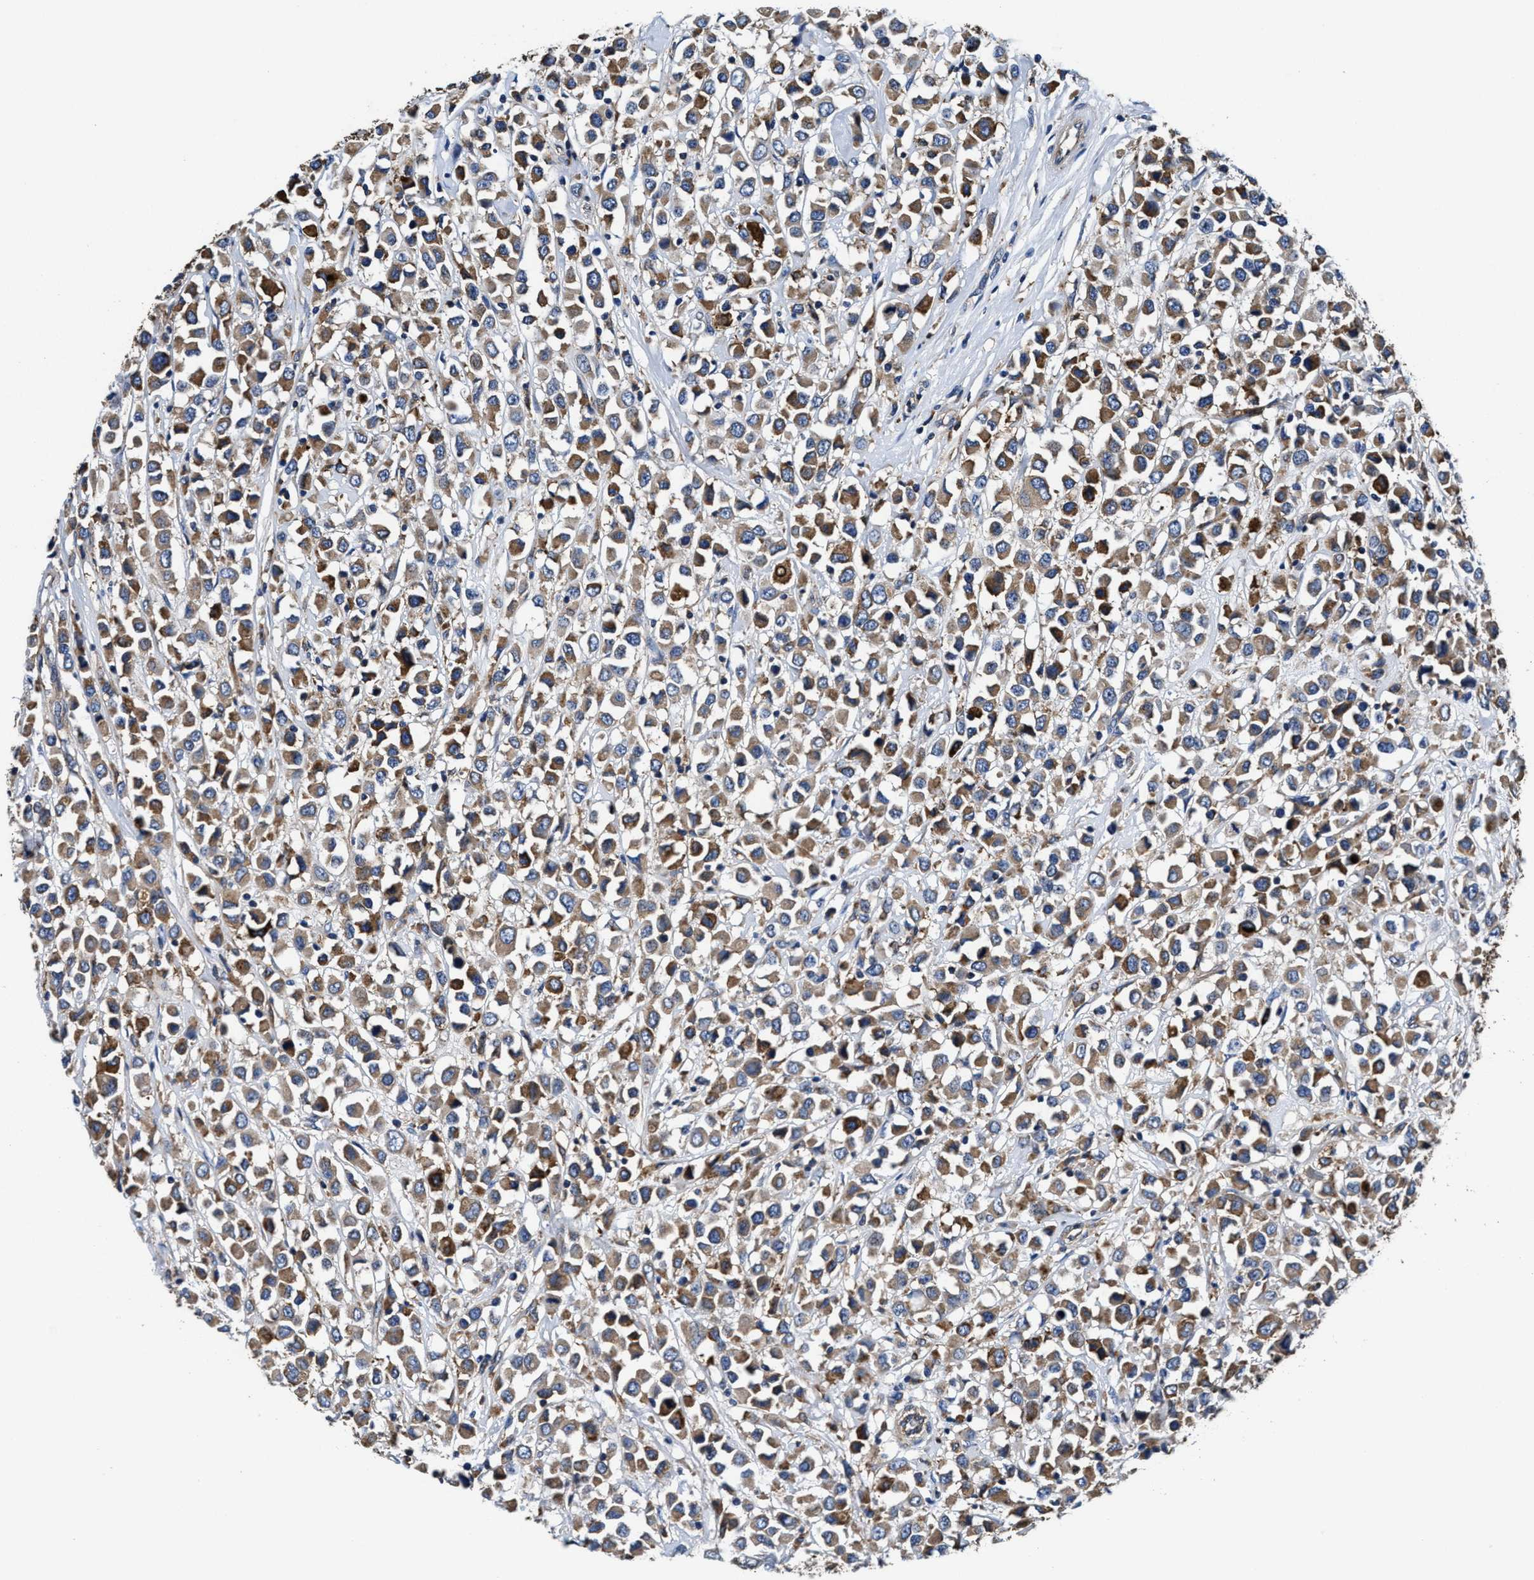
{"staining": {"intensity": "moderate", "quantity": ">75%", "location": "cytoplasmic/membranous"}, "tissue": "breast cancer", "cell_type": "Tumor cells", "image_type": "cancer", "snomed": [{"axis": "morphology", "description": "Duct carcinoma"}, {"axis": "topography", "description": "Breast"}], "caption": "This micrograph exhibits immunohistochemistry (IHC) staining of breast cancer (intraductal carcinoma), with medium moderate cytoplasmic/membranous staining in approximately >75% of tumor cells.", "gene": "PPP1R9B", "patient": {"sex": "female", "age": 61}}